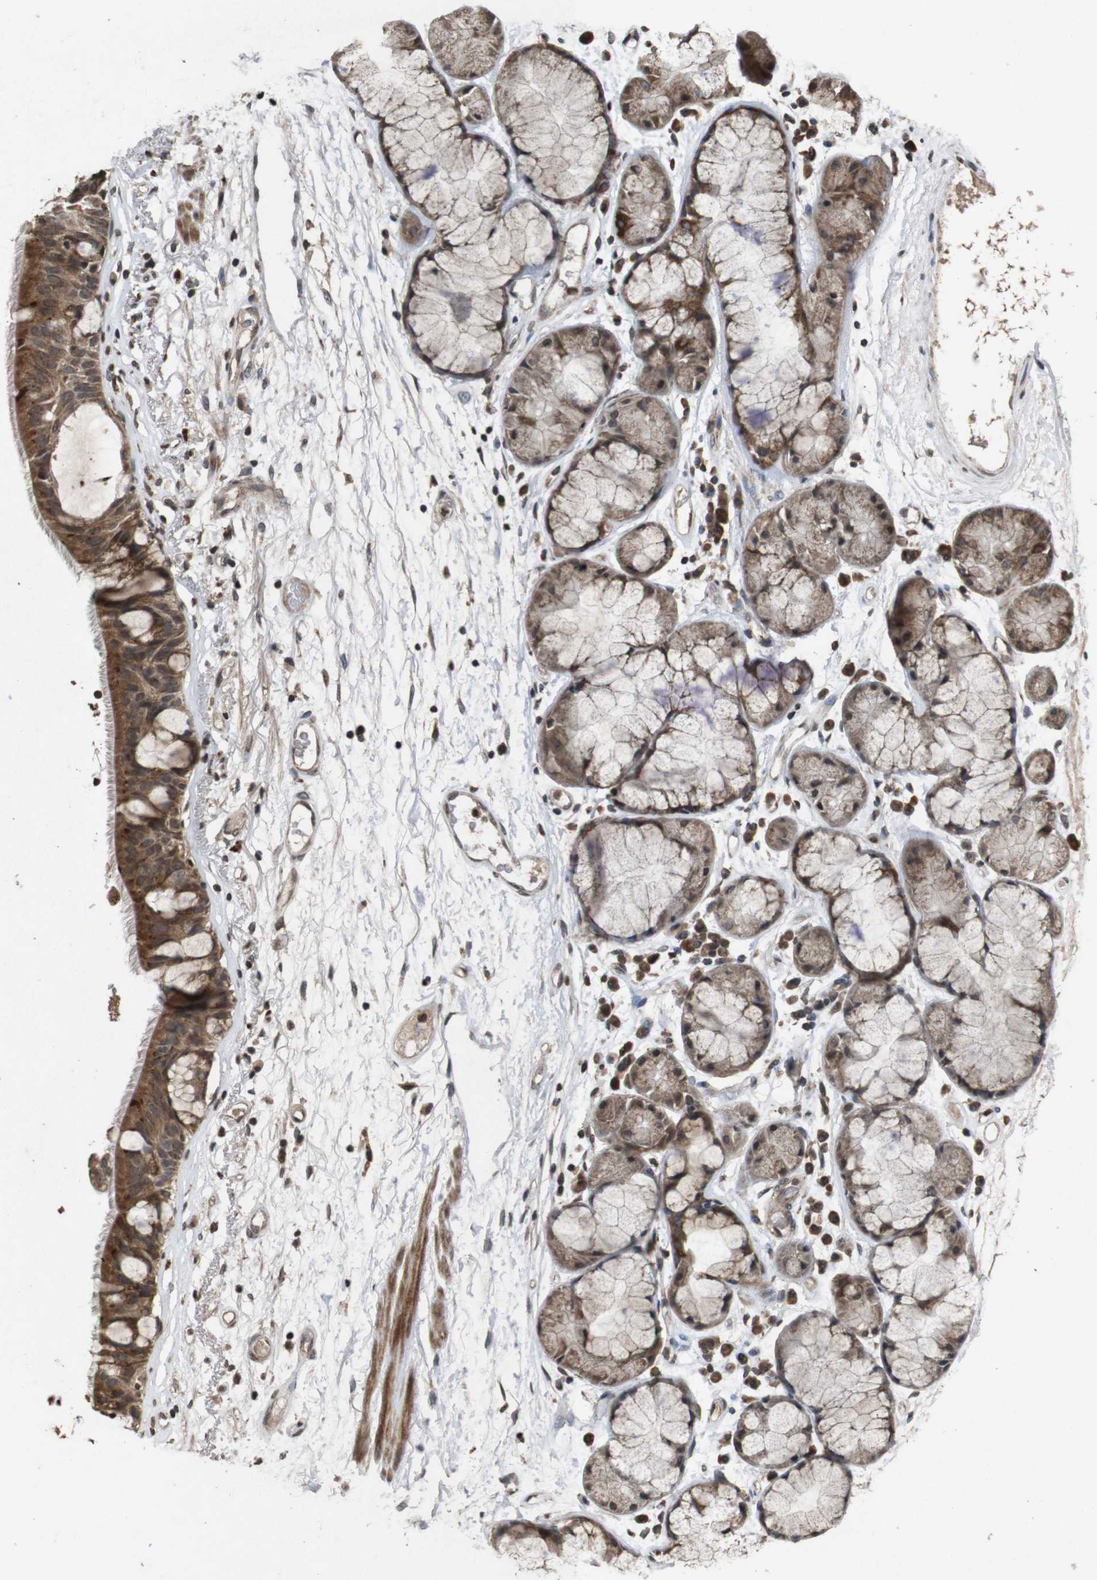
{"staining": {"intensity": "strong", "quantity": ">75%", "location": "cytoplasmic/membranous"}, "tissue": "bronchus", "cell_type": "Respiratory epithelial cells", "image_type": "normal", "snomed": [{"axis": "morphology", "description": "Normal tissue, NOS"}, {"axis": "topography", "description": "Bronchus"}], "caption": "Protein expression by immunohistochemistry demonstrates strong cytoplasmic/membranous positivity in about >75% of respiratory epithelial cells in normal bronchus.", "gene": "SORL1", "patient": {"sex": "male", "age": 66}}